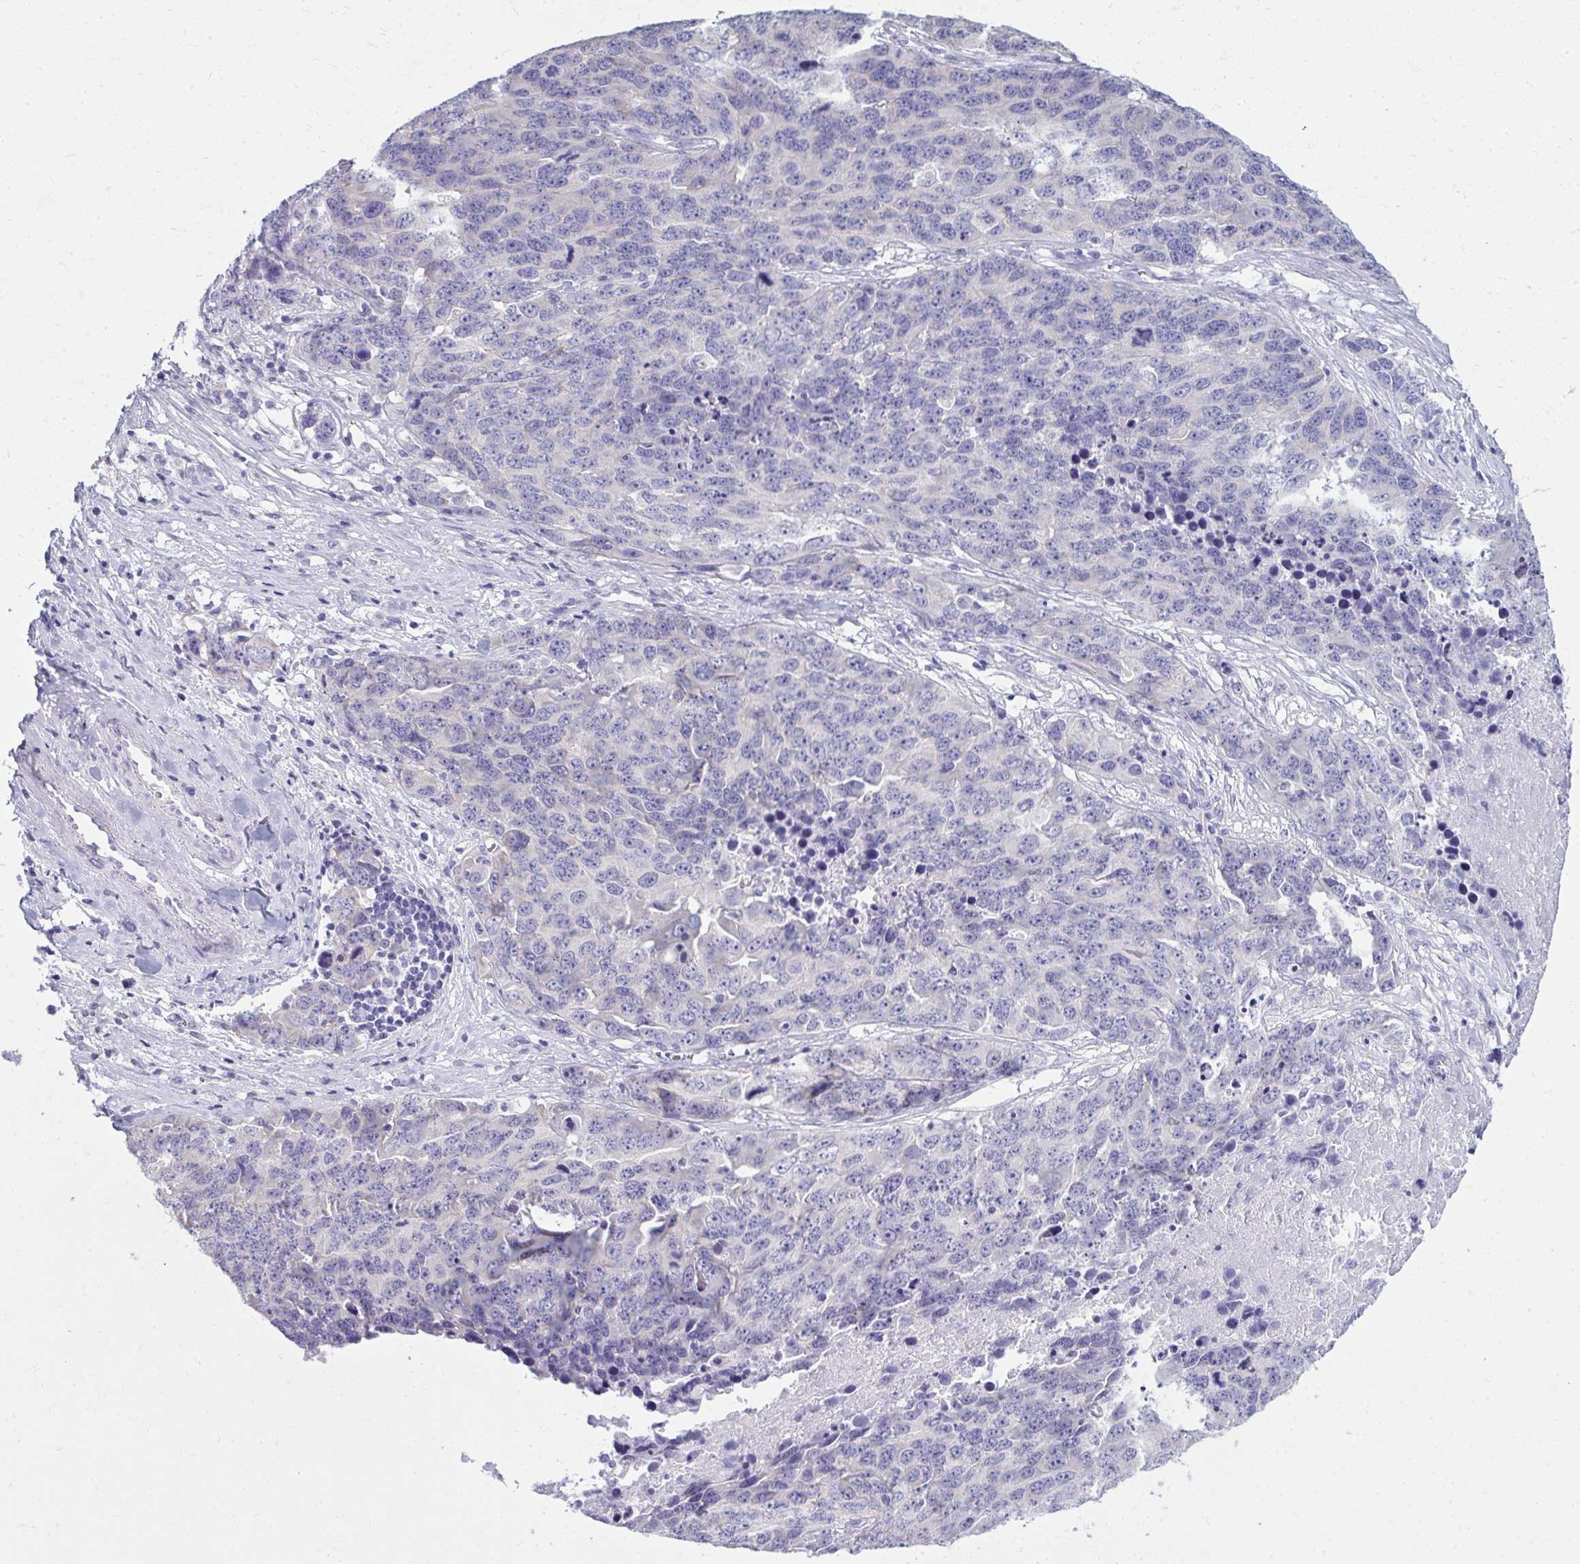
{"staining": {"intensity": "negative", "quantity": "none", "location": "none"}, "tissue": "ovarian cancer", "cell_type": "Tumor cells", "image_type": "cancer", "snomed": [{"axis": "morphology", "description": "Cystadenocarcinoma, serous, NOS"}, {"axis": "topography", "description": "Ovary"}], "caption": "A histopathology image of ovarian cancer (serous cystadenocarcinoma) stained for a protein shows no brown staining in tumor cells.", "gene": "QDPR", "patient": {"sex": "female", "age": 76}}